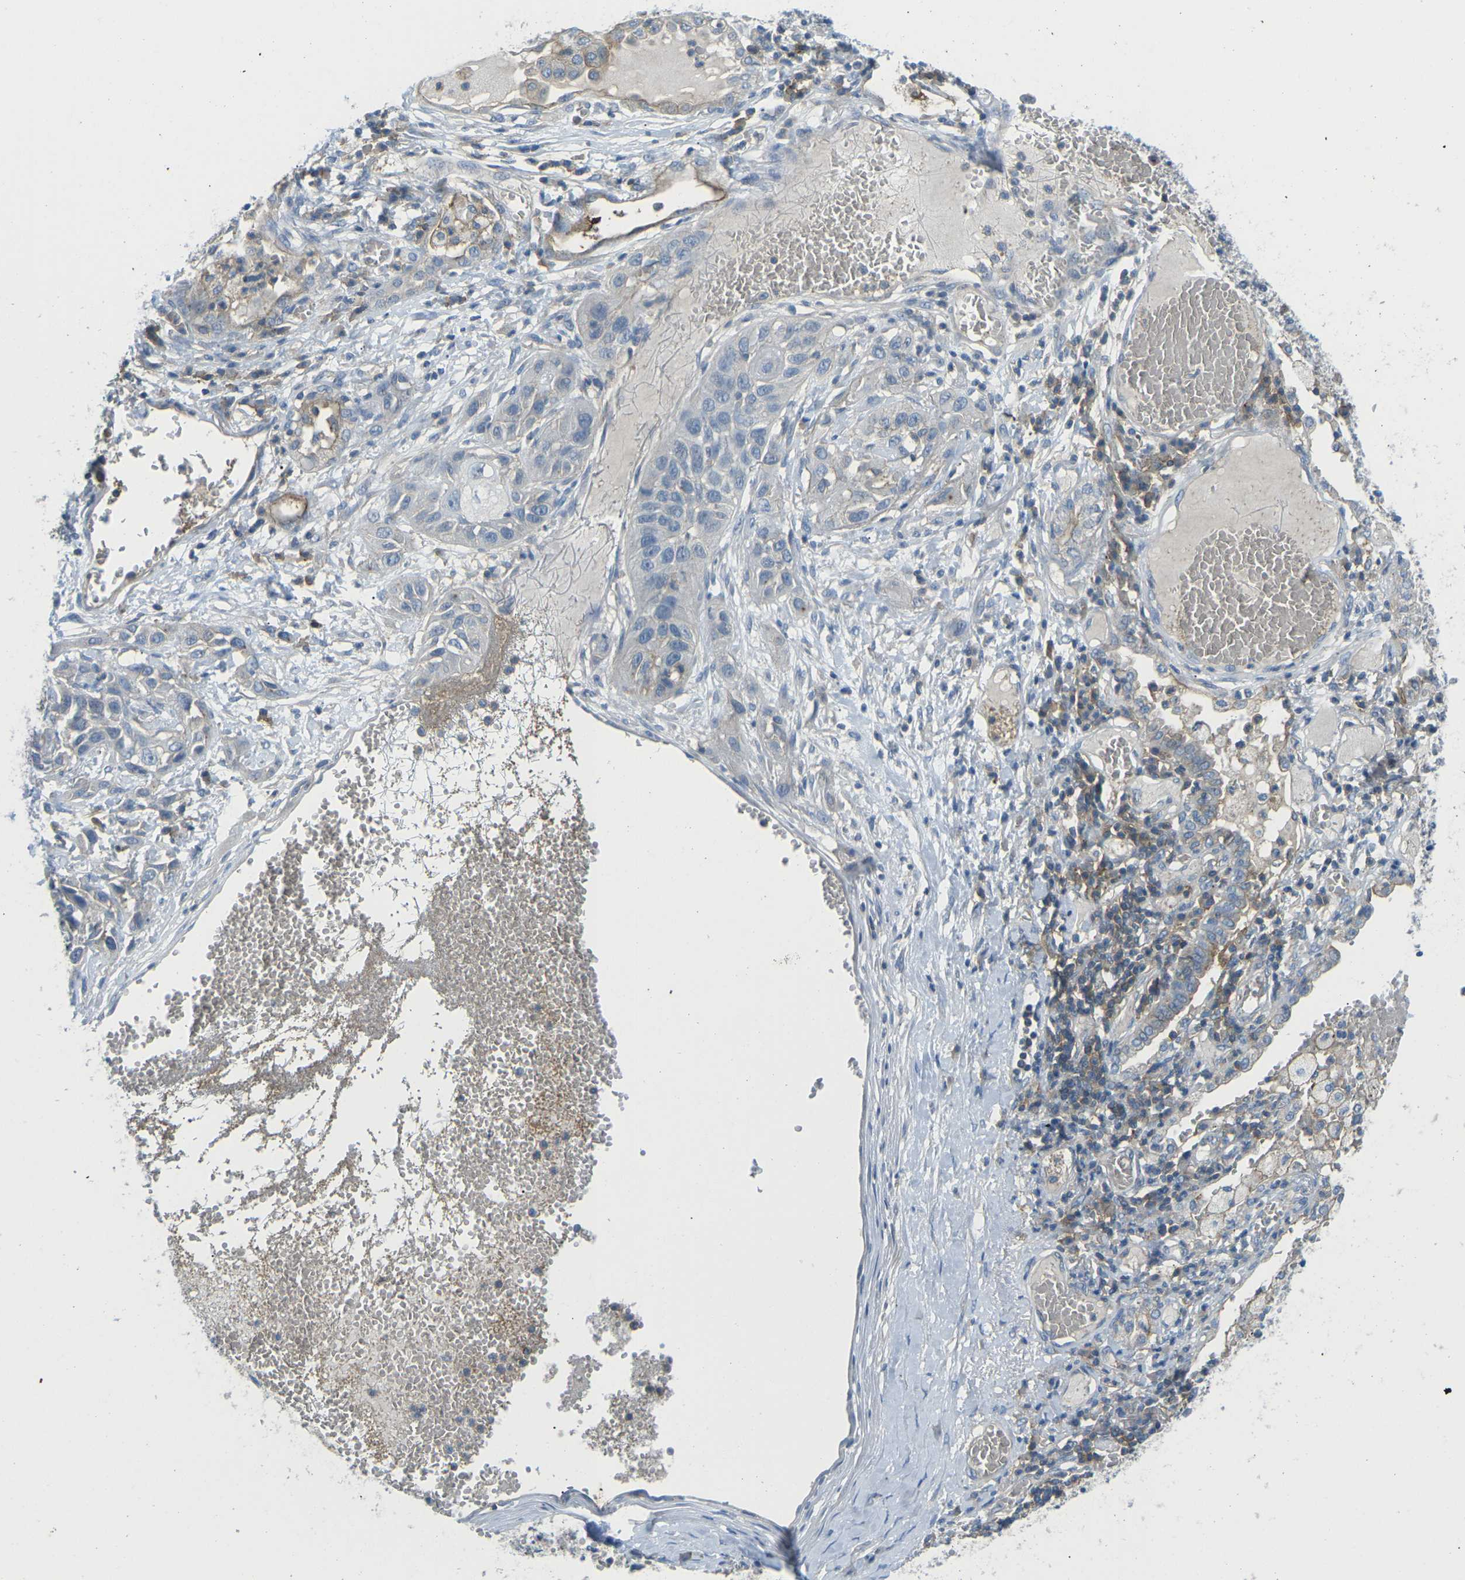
{"staining": {"intensity": "negative", "quantity": "none", "location": "none"}, "tissue": "lung cancer", "cell_type": "Tumor cells", "image_type": "cancer", "snomed": [{"axis": "morphology", "description": "Squamous cell carcinoma, NOS"}, {"axis": "topography", "description": "Lung"}], "caption": "This is an immunohistochemistry histopathology image of human squamous cell carcinoma (lung). There is no positivity in tumor cells.", "gene": "CD47", "patient": {"sex": "male", "age": 71}}